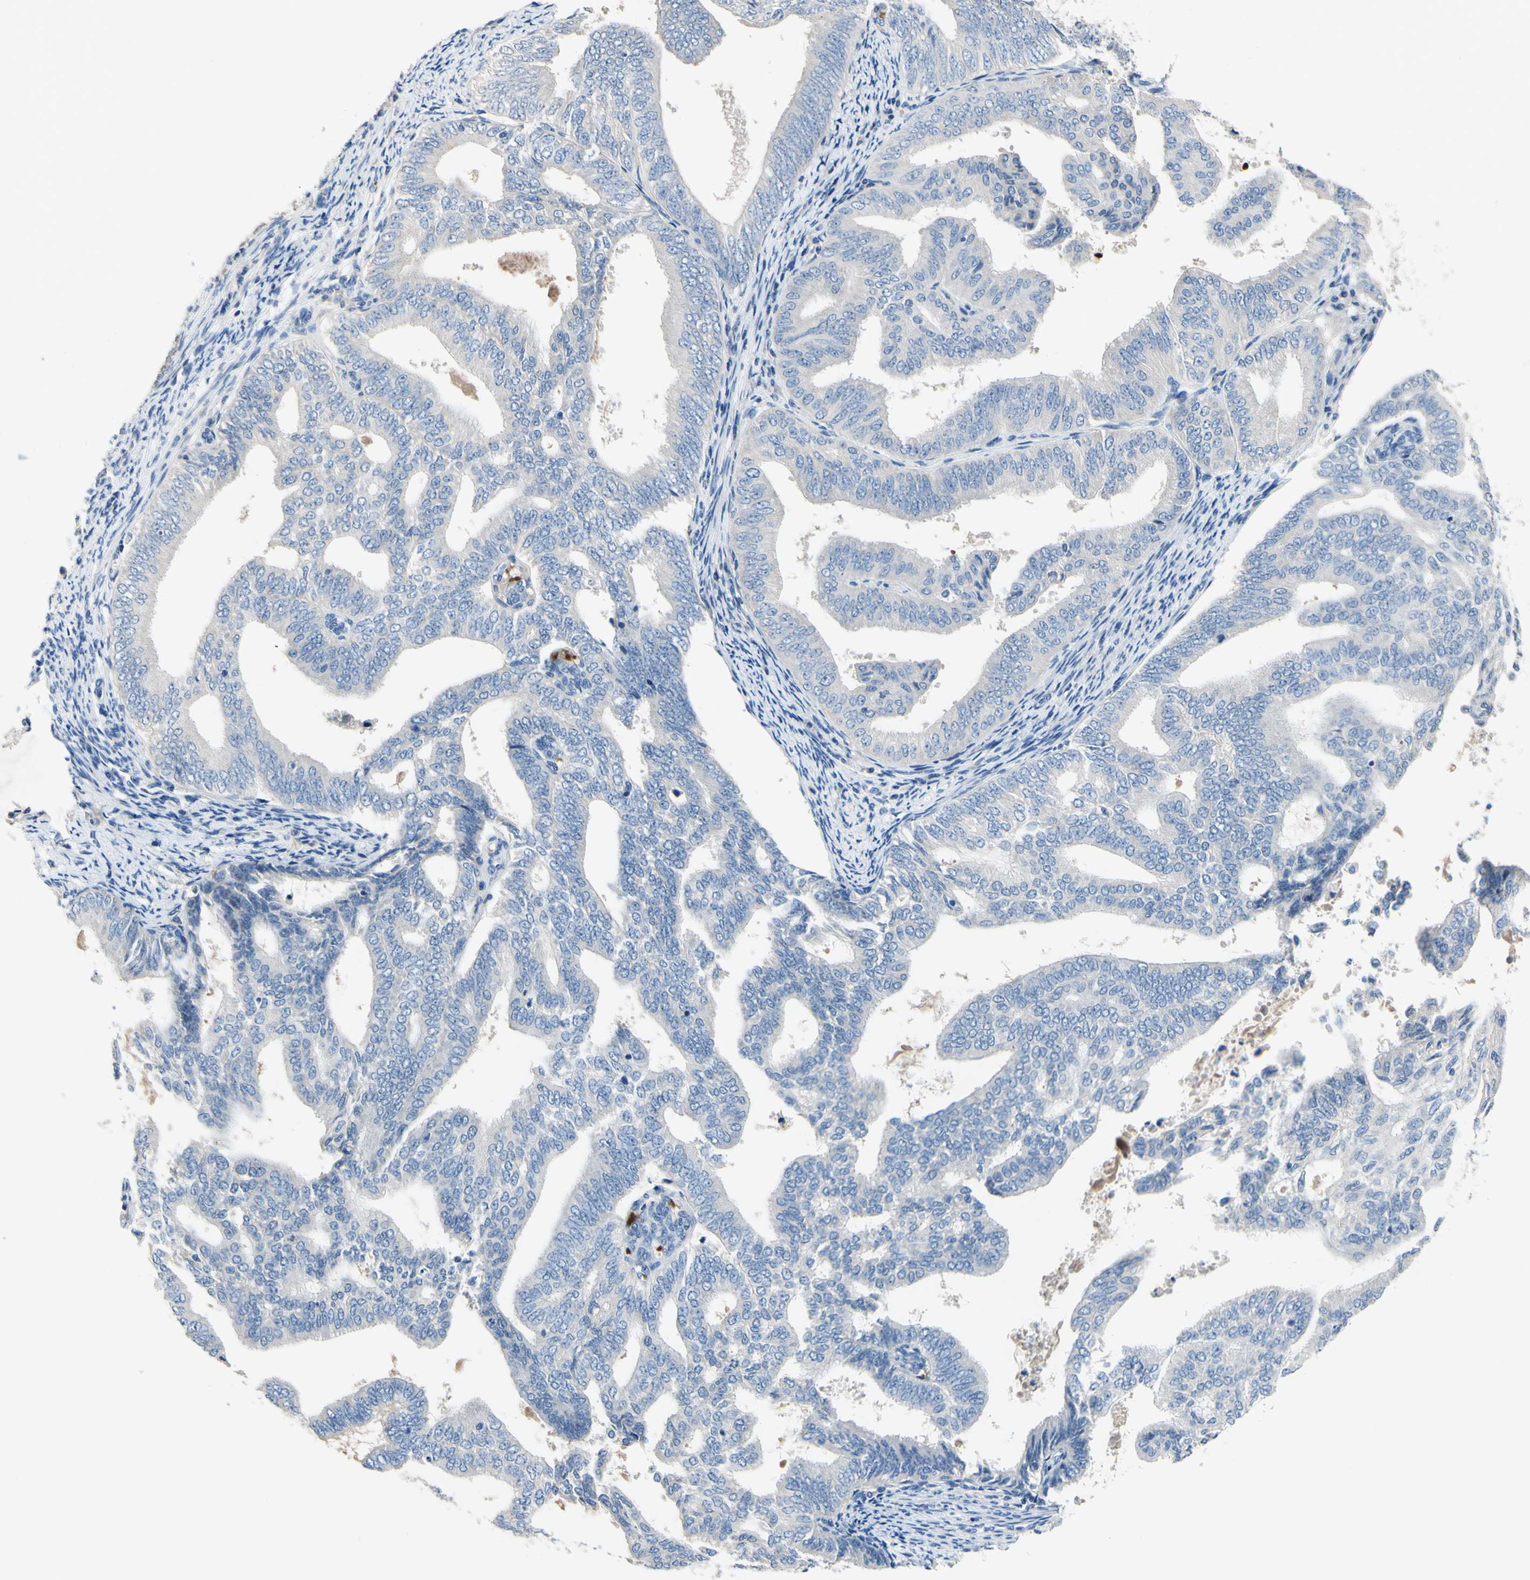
{"staining": {"intensity": "negative", "quantity": "none", "location": "none"}, "tissue": "endometrial cancer", "cell_type": "Tumor cells", "image_type": "cancer", "snomed": [{"axis": "morphology", "description": "Adenocarcinoma, NOS"}, {"axis": "topography", "description": "Endometrium"}], "caption": "Photomicrograph shows no protein staining in tumor cells of endometrial cancer tissue.", "gene": "CDON", "patient": {"sex": "female", "age": 58}}